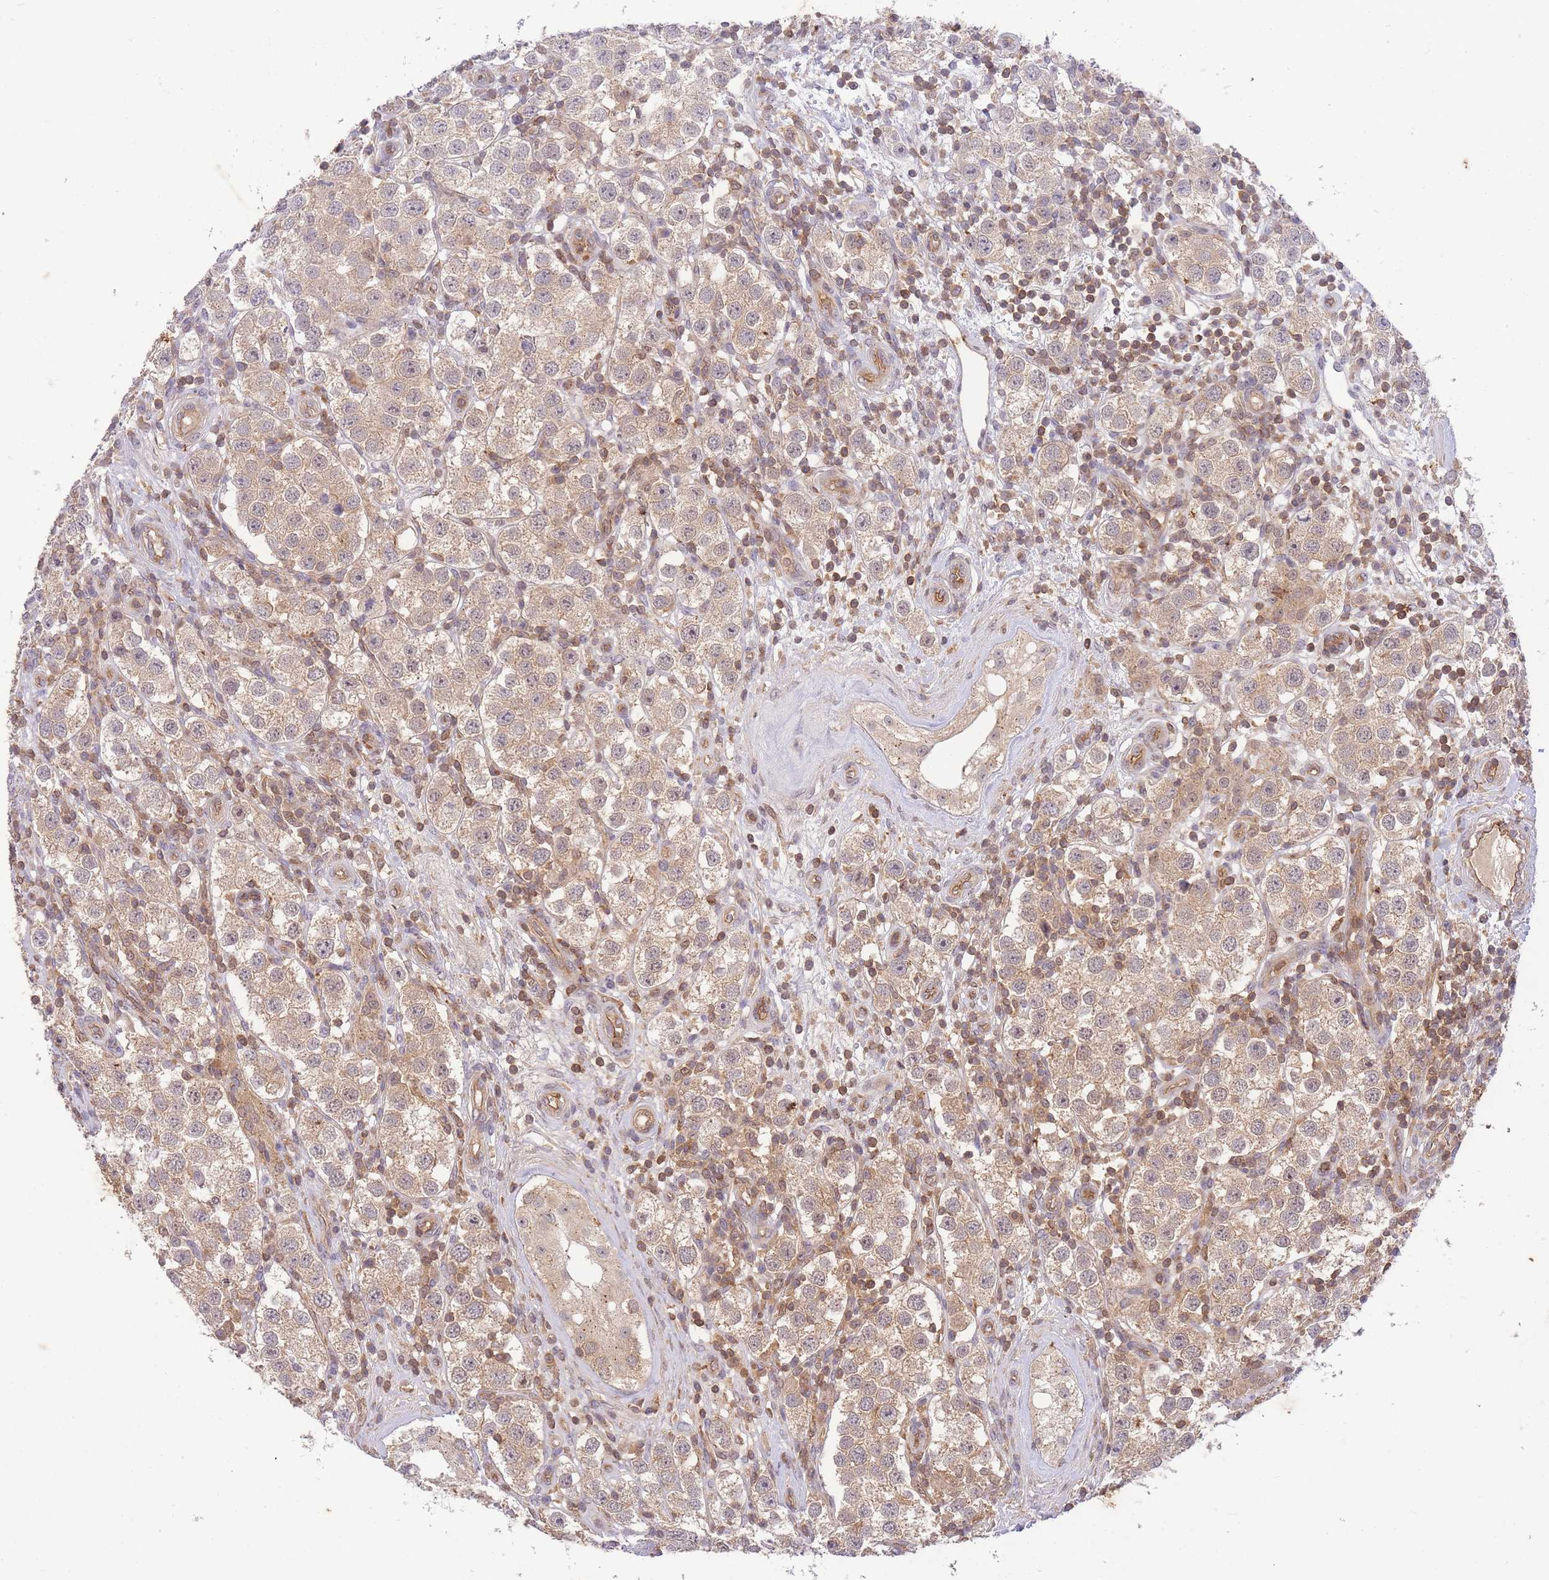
{"staining": {"intensity": "weak", "quantity": "25%-75%", "location": "cytoplasmic/membranous"}, "tissue": "testis cancer", "cell_type": "Tumor cells", "image_type": "cancer", "snomed": [{"axis": "morphology", "description": "Seminoma, NOS"}, {"axis": "topography", "description": "Testis"}], "caption": "A histopathology image showing weak cytoplasmic/membranous expression in about 25%-75% of tumor cells in testis cancer (seminoma), as visualized by brown immunohistochemical staining.", "gene": "ST8SIA4", "patient": {"sex": "male", "age": 37}}